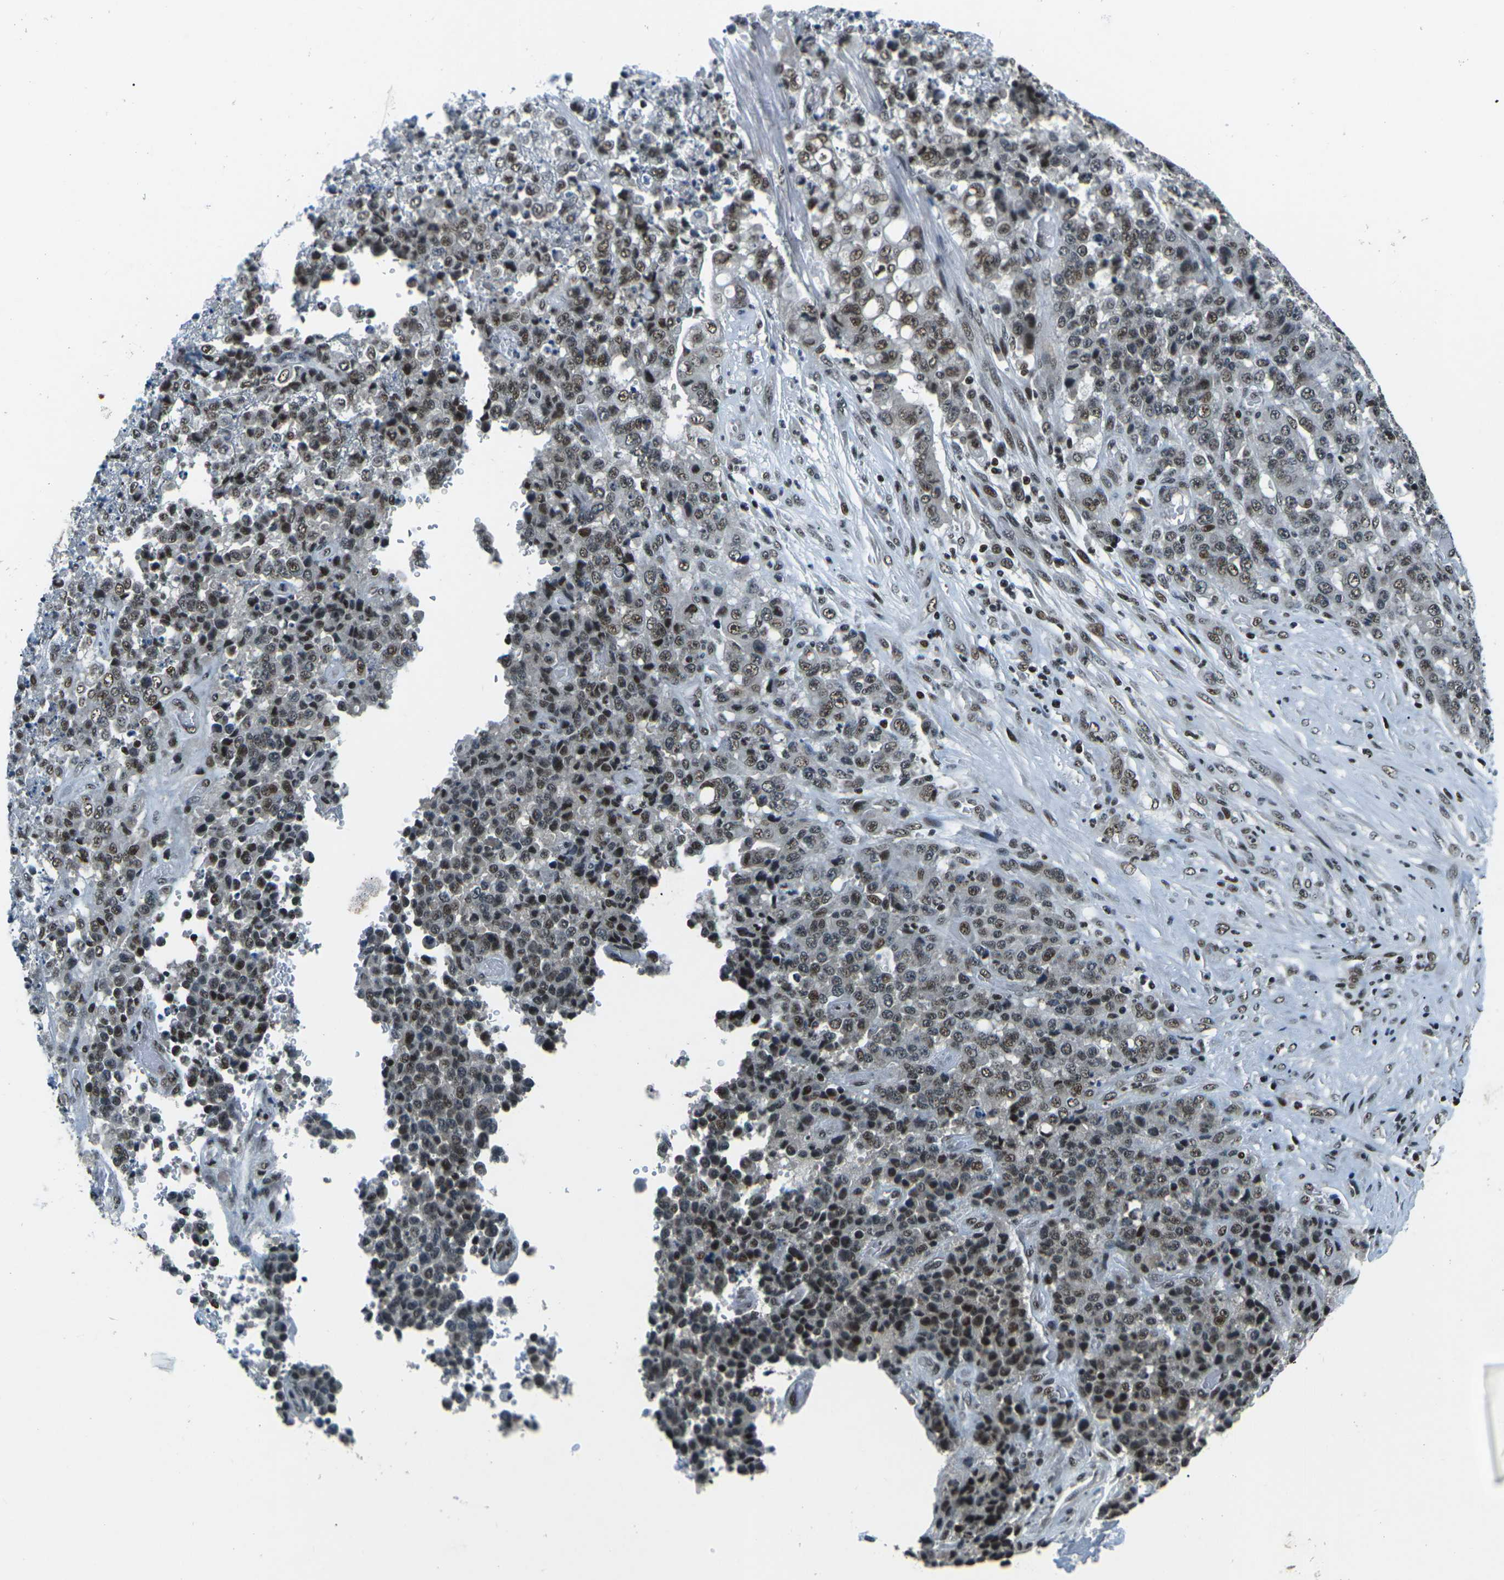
{"staining": {"intensity": "moderate", "quantity": ">75%", "location": "nuclear"}, "tissue": "stomach cancer", "cell_type": "Tumor cells", "image_type": "cancer", "snomed": [{"axis": "morphology", "description": "Adenocarcinoma, NOS"}, {"axis": "topography", "description": "Stomach"}], "caption": "Immunohistochemical staining of stomach cancer shows moderate nuclear protein positivity in approximately >75% of tumor cells. (DAB IHC with brightfield microscopy, high magnification).", "gene": "RBL2", "patient": {"sex": "female", "age": 73}}